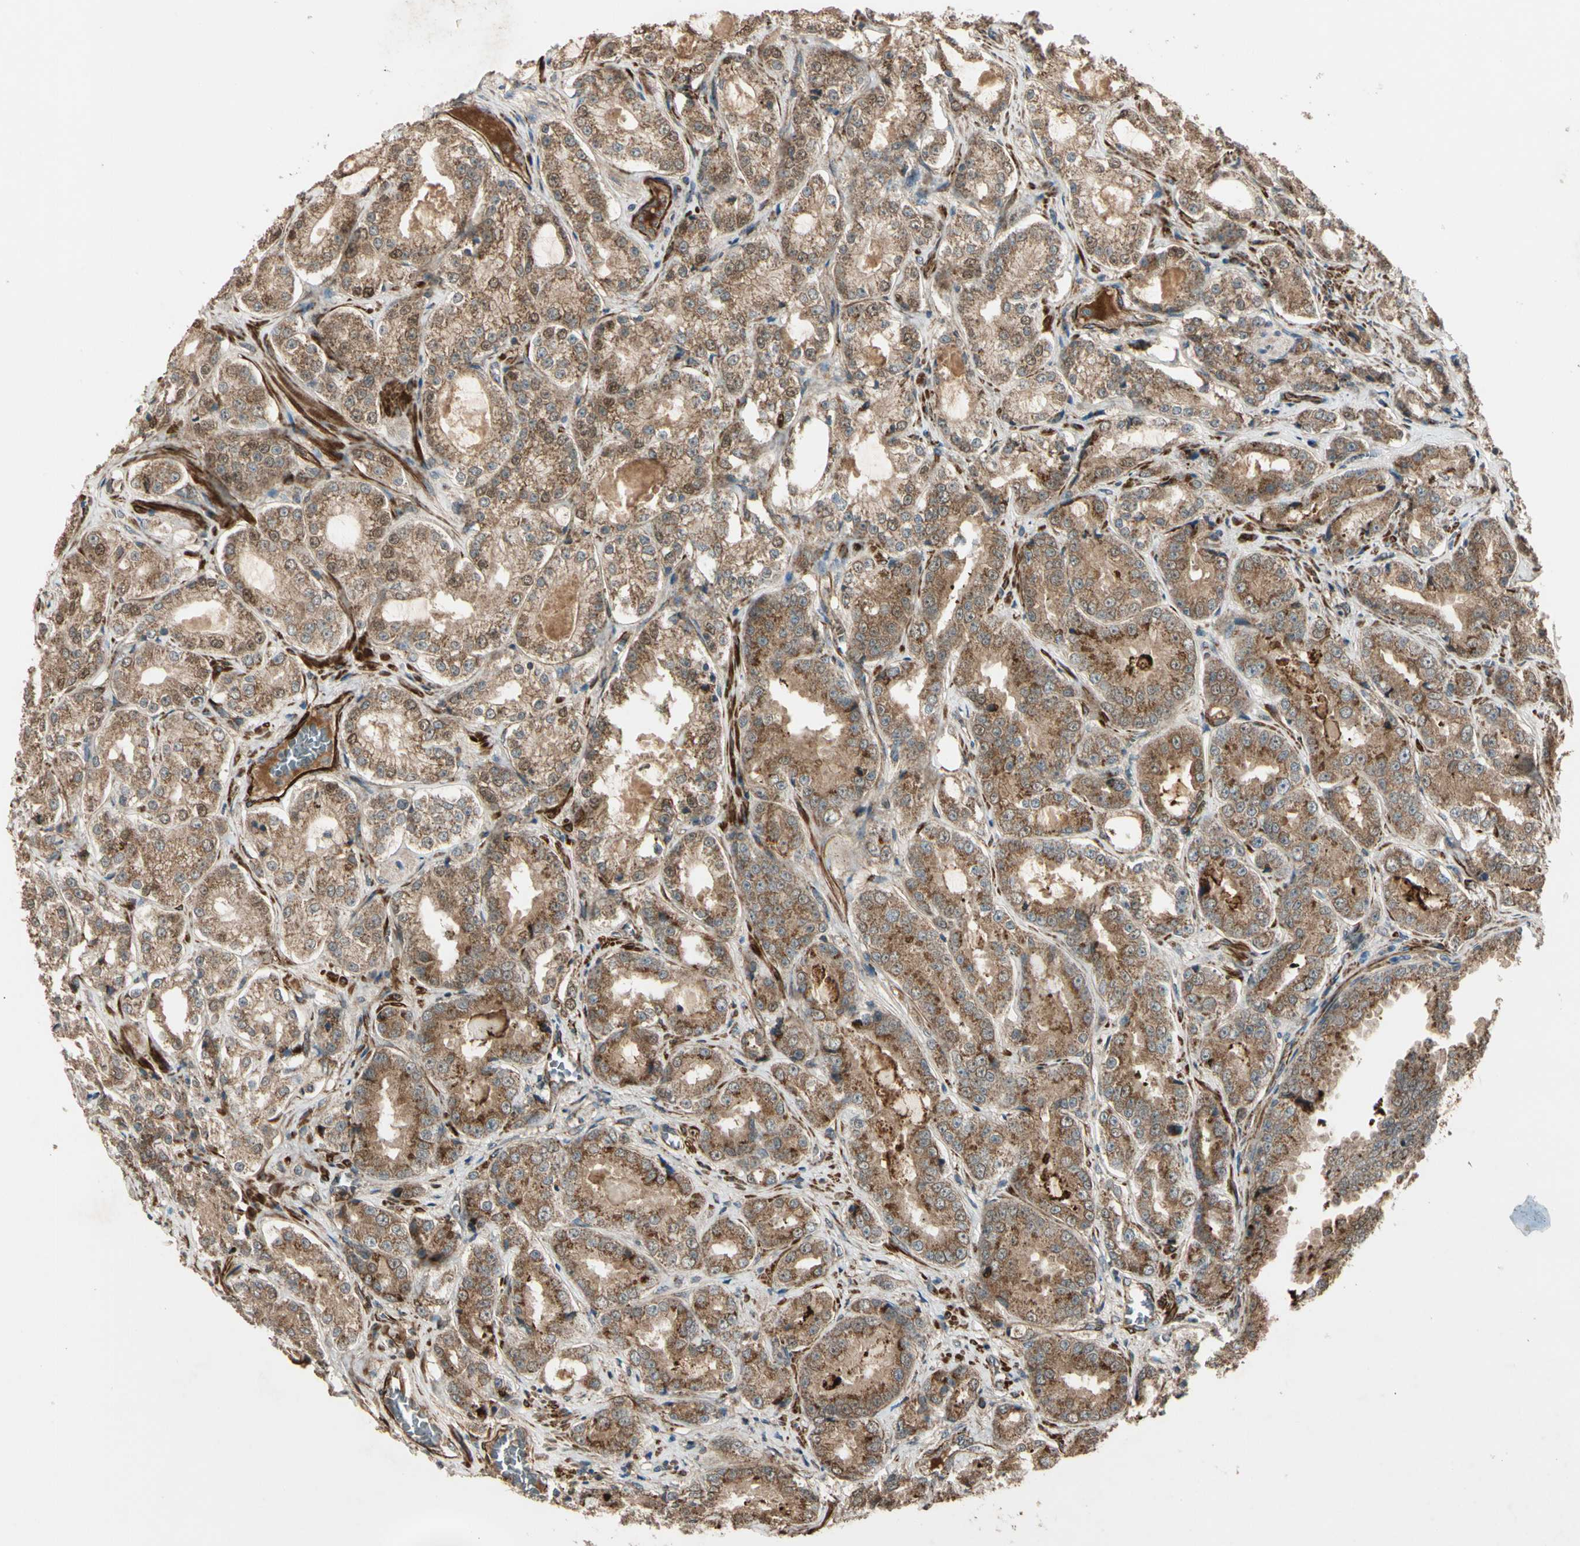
{"staining": {"intensity": "moderate", "quantity": ">75%", "location": "cytoplasmic/membranous"}, "tissue": "prostate cancer", "cell_type": "Tumor cells", "image_type": "cancer", "snomed": [{"axis": "morphology", "description": "Adenocarcinoma, High grade"}, {"axis": "topography", "description": "Prostate"}], "caption": "The micrograph demonstrates staining of prostate adenocarcinoma (high-grade), revealing moderate cytoplasmic/membranous protein staining (brown color) within tumor cells.", "gene": "GCK", "patient": {"sex": "male", "age": 73}}